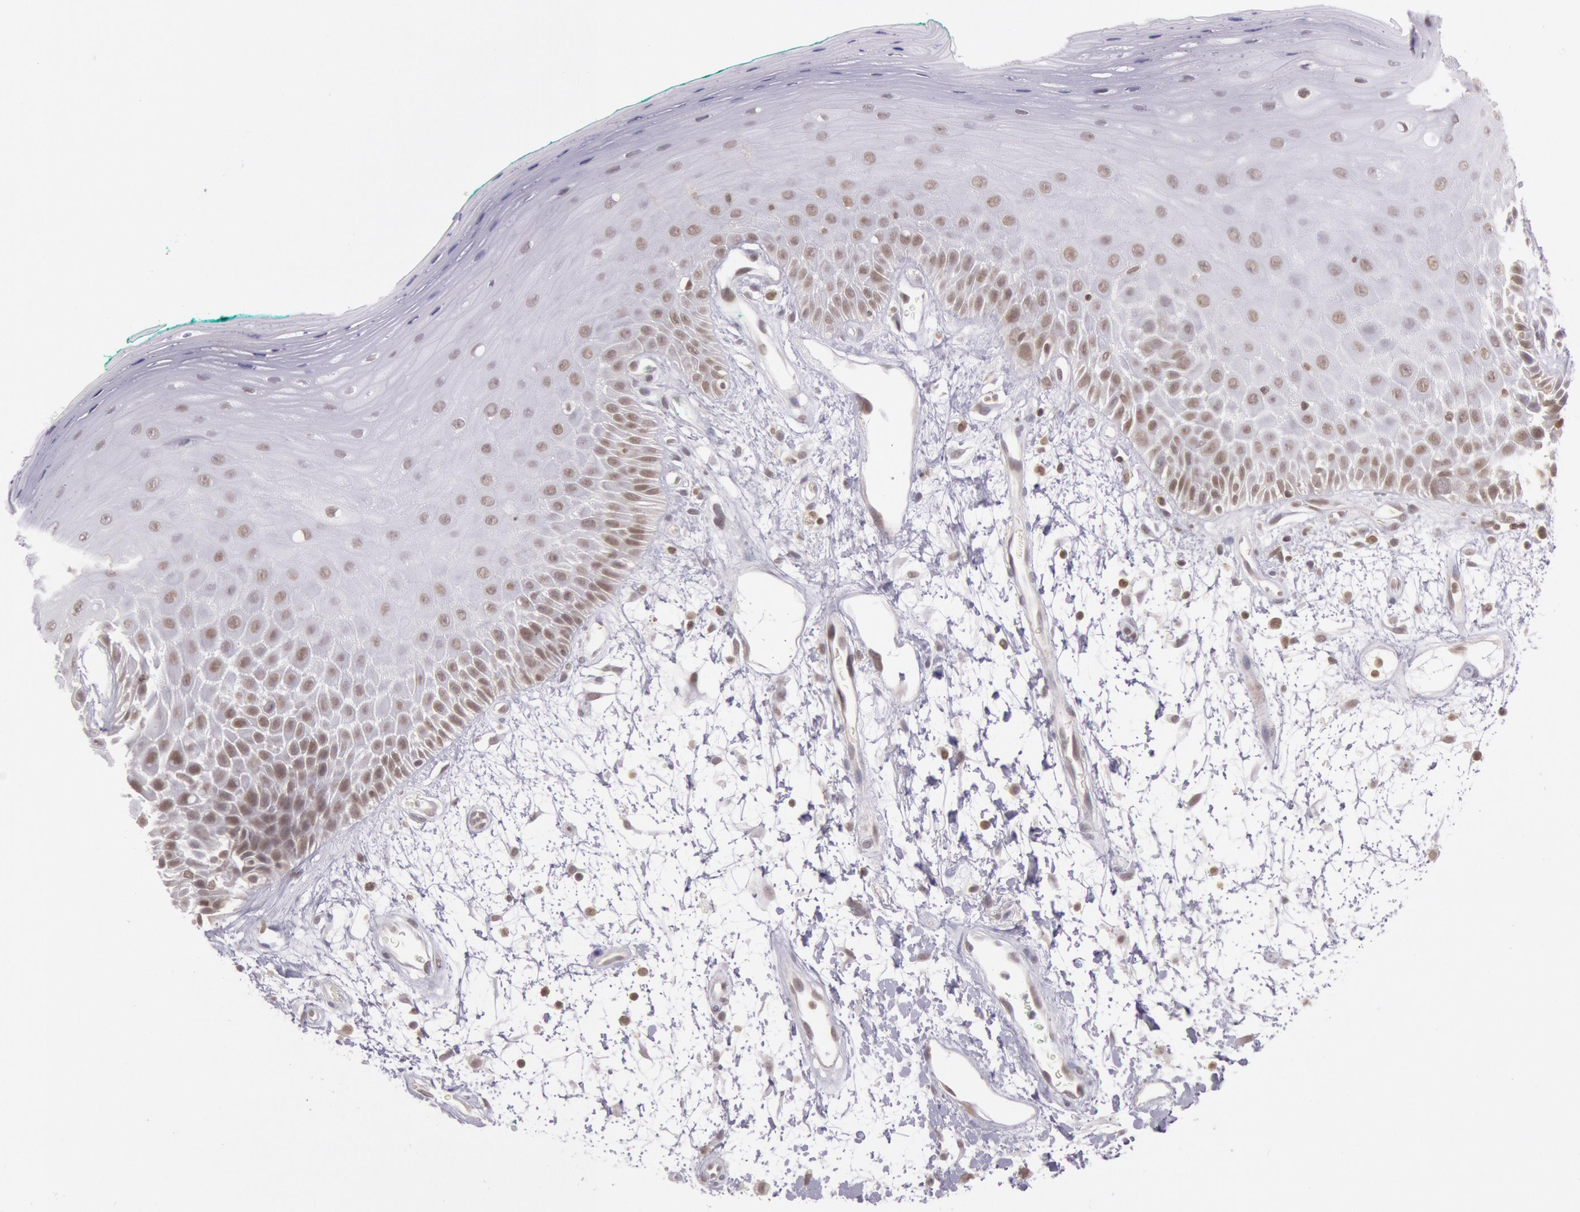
{"staining": {"intensity": "moderate", "quantity": "25%-75%", "location": "nuclear"}, "tissue": "oral mucosa", "cell_type": "Squamous epithelial cells", "image_type": "normal", "snomed": [{"axis": "morphology", "description": "Normal tissue, NOS"}, {"axis": "morphology", "description": "Squamous cell carcinoma, NOS"}, {"axis": "topography", "description": "Skeletal muscle"}, {"axis": "topography", "description": "Oral tissue"}, {"axis": "topography", "description": "Head-Neck"}], "caption": "A brown stain labels moderate nuclear expression of a protein in squamous epithelial cells of unremarkable oral mucosa.", "gene": "HIF1A", "patient": {"sex": "female", "age": 84}}